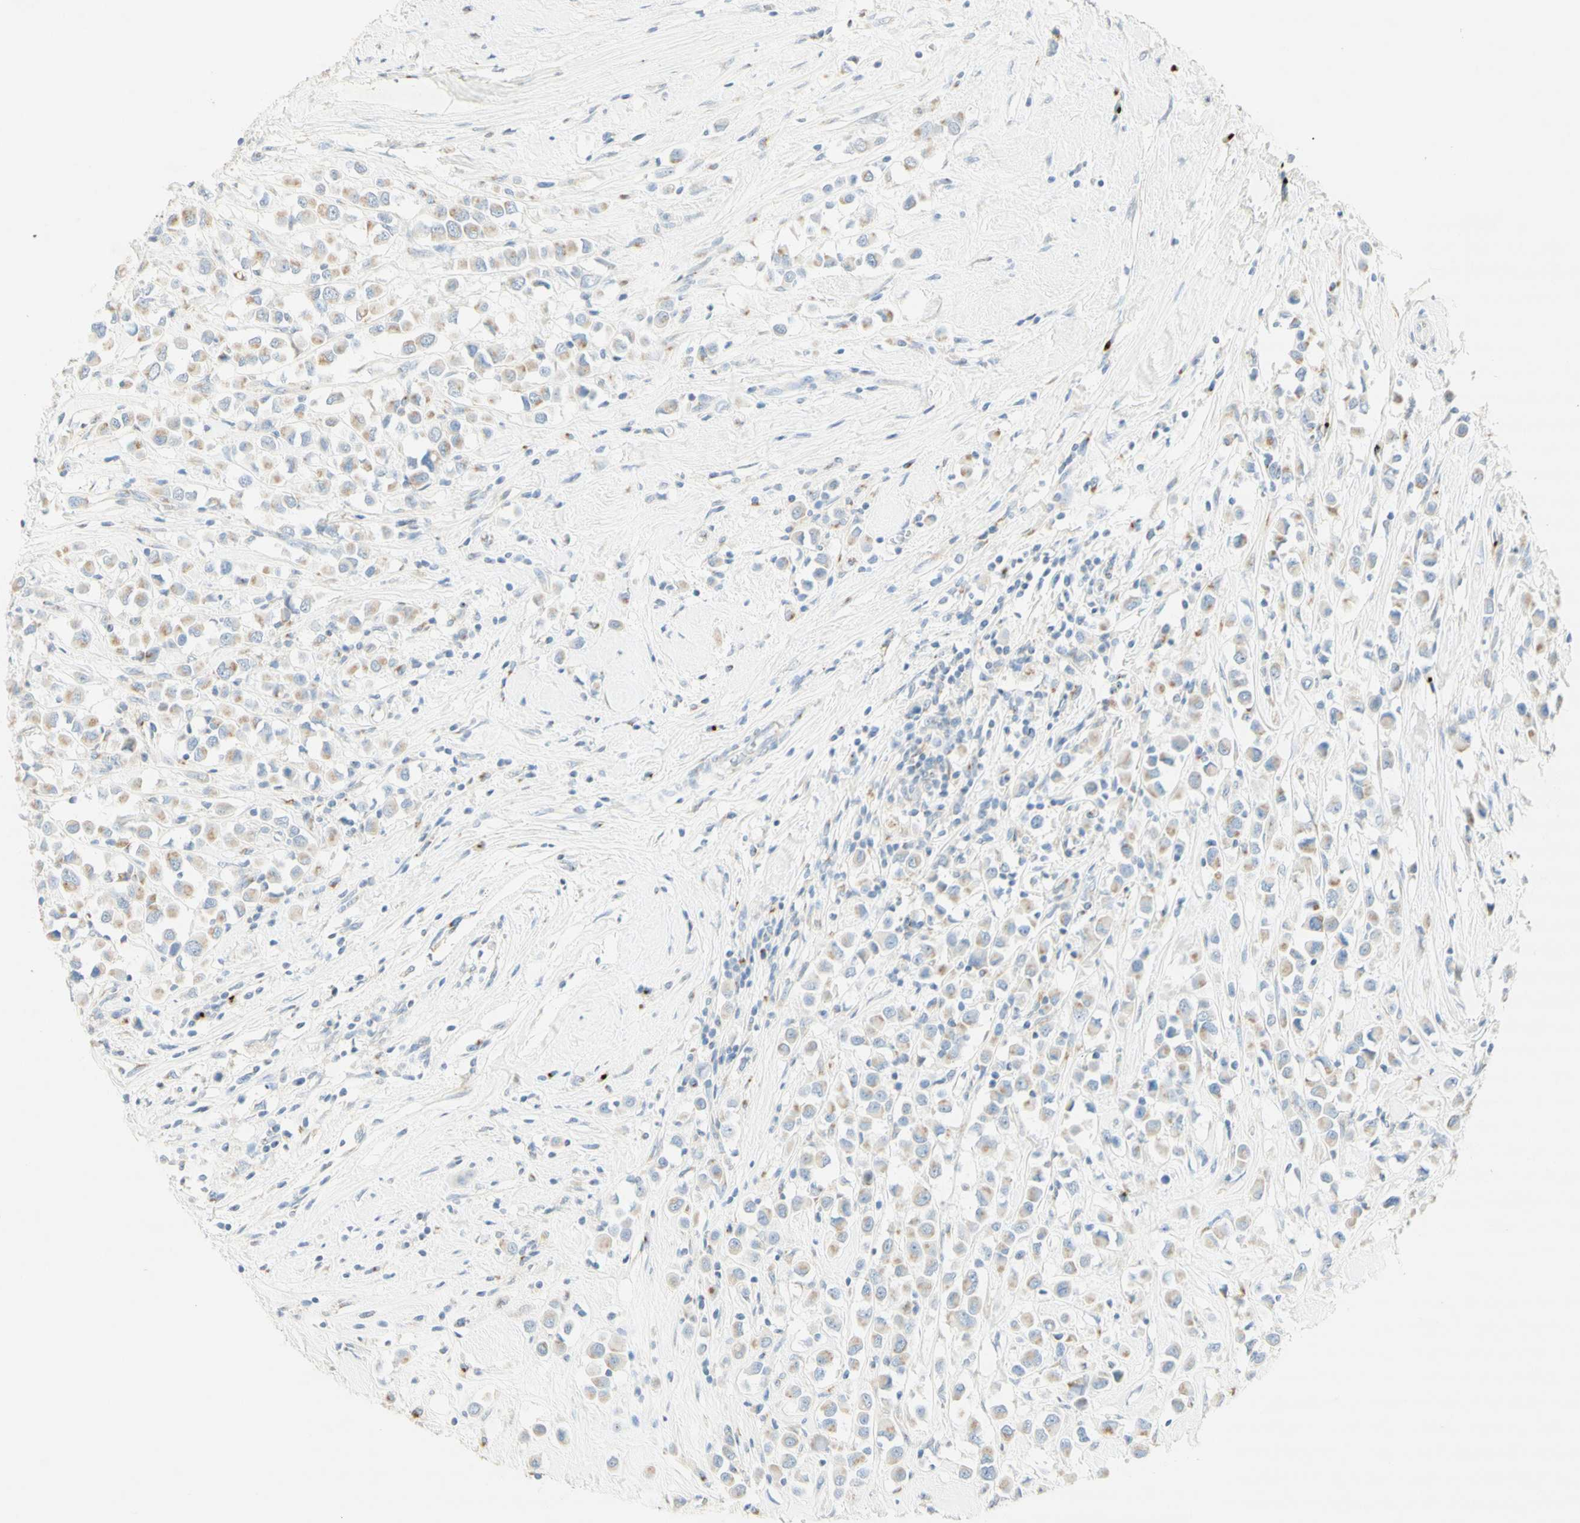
{"staining": {"intensity": "weak", "quantity": ">75%", "location": "cytoplasmic/membranous"}, "tissue": "breast cancer", "cell_type": "Tumor cells", "image_type": "cancer", "snomed": [{"axis": "morphology", "description": "Duct carcinoma"}, {"axis": "topography", "description": "Breast"}], "caption": "Immunohistochemistry (DAB) staining of breast cancer demonstrates weak cytoplasmic/membranous protein expression in approximately >75% of tumor cells.", "gene": "MANEA", "patient": {"sex": "female", "age": 61}}